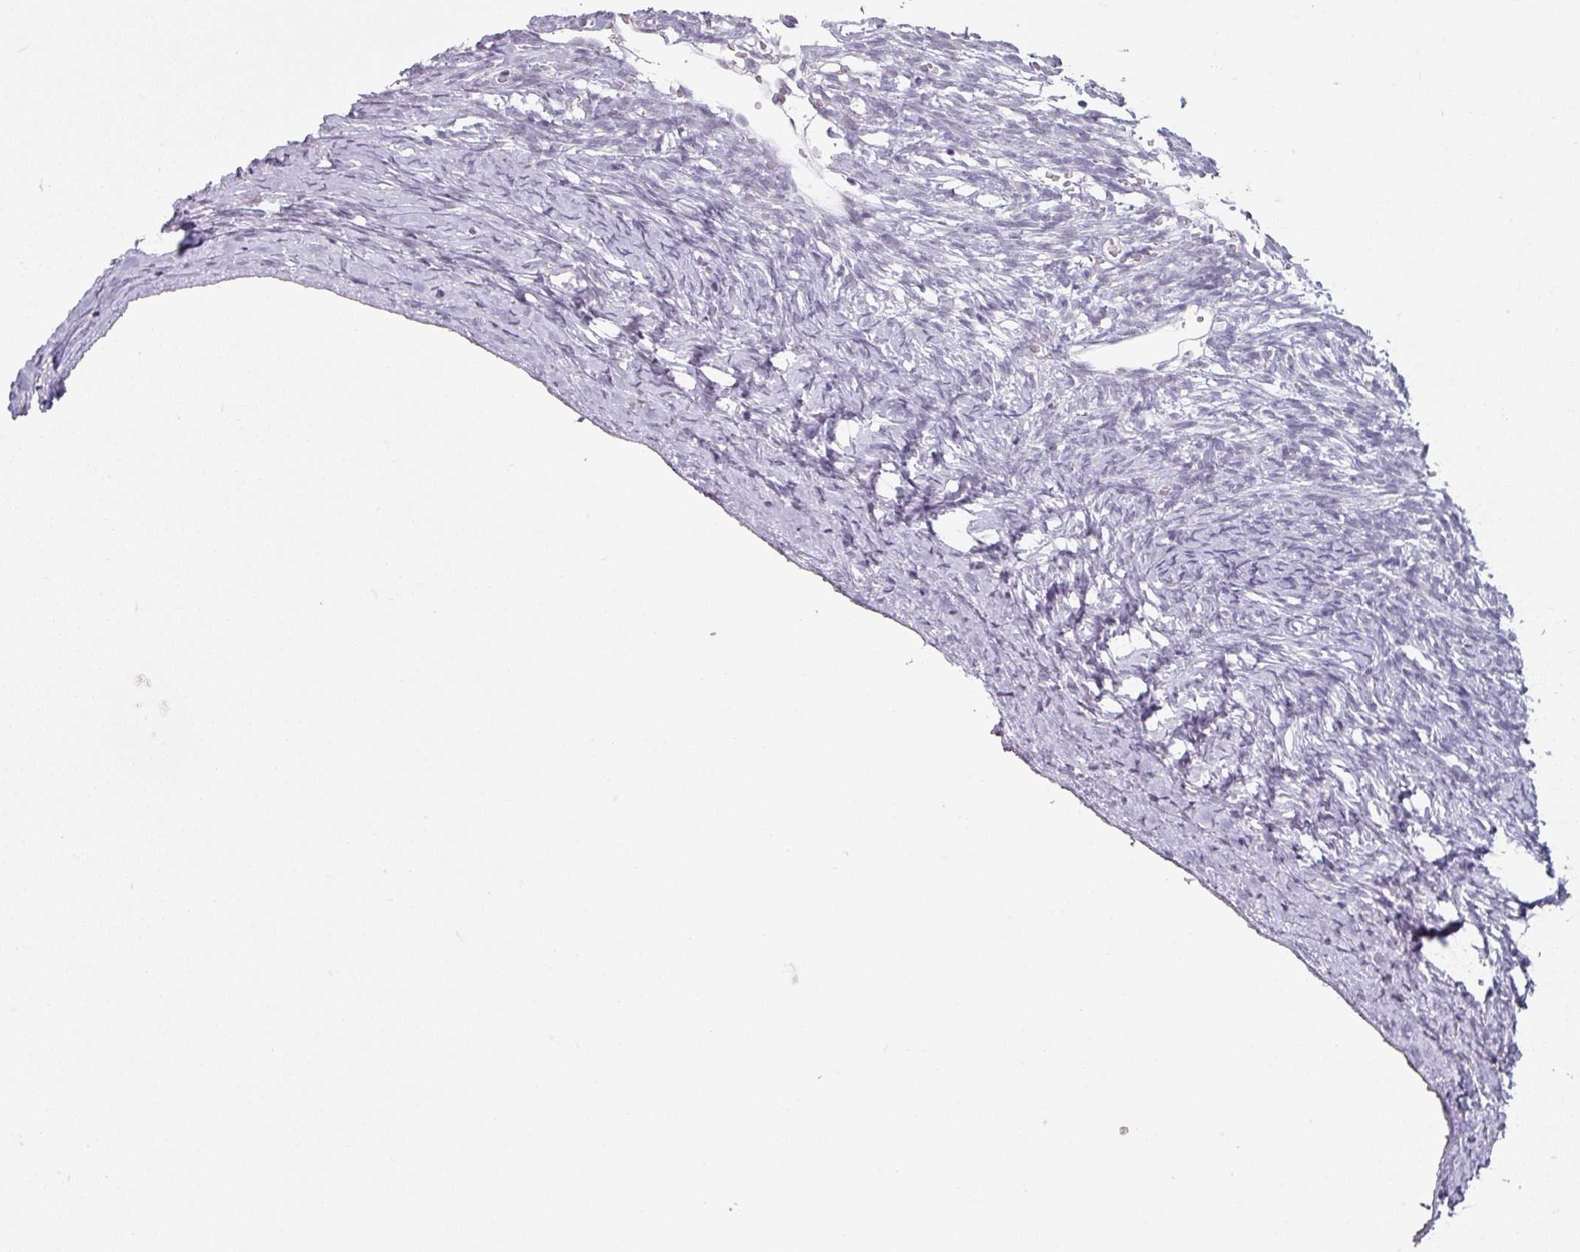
{"staining": {"intensity": "negative", "quantity": "none", "location": "none"}, "tissue": "ovary", "cell_type": "Follicle cells", "image_type": "normal", "snomed": [{"axis": "morphology", "description": "Normal tissue, NOS"}, {"axis": "topography", "description": "Ovary"}], "caption": "This histopathology image is of benign ovary stained with immunohistochemistry (IHC) to label a protein in brown with the nuclei are counter-stained blue. There is no expression in follicle cells. Nuclei are stained in blue.", "gene": "SPRR1A", "patient": {"sex": "female", "age": 39}}